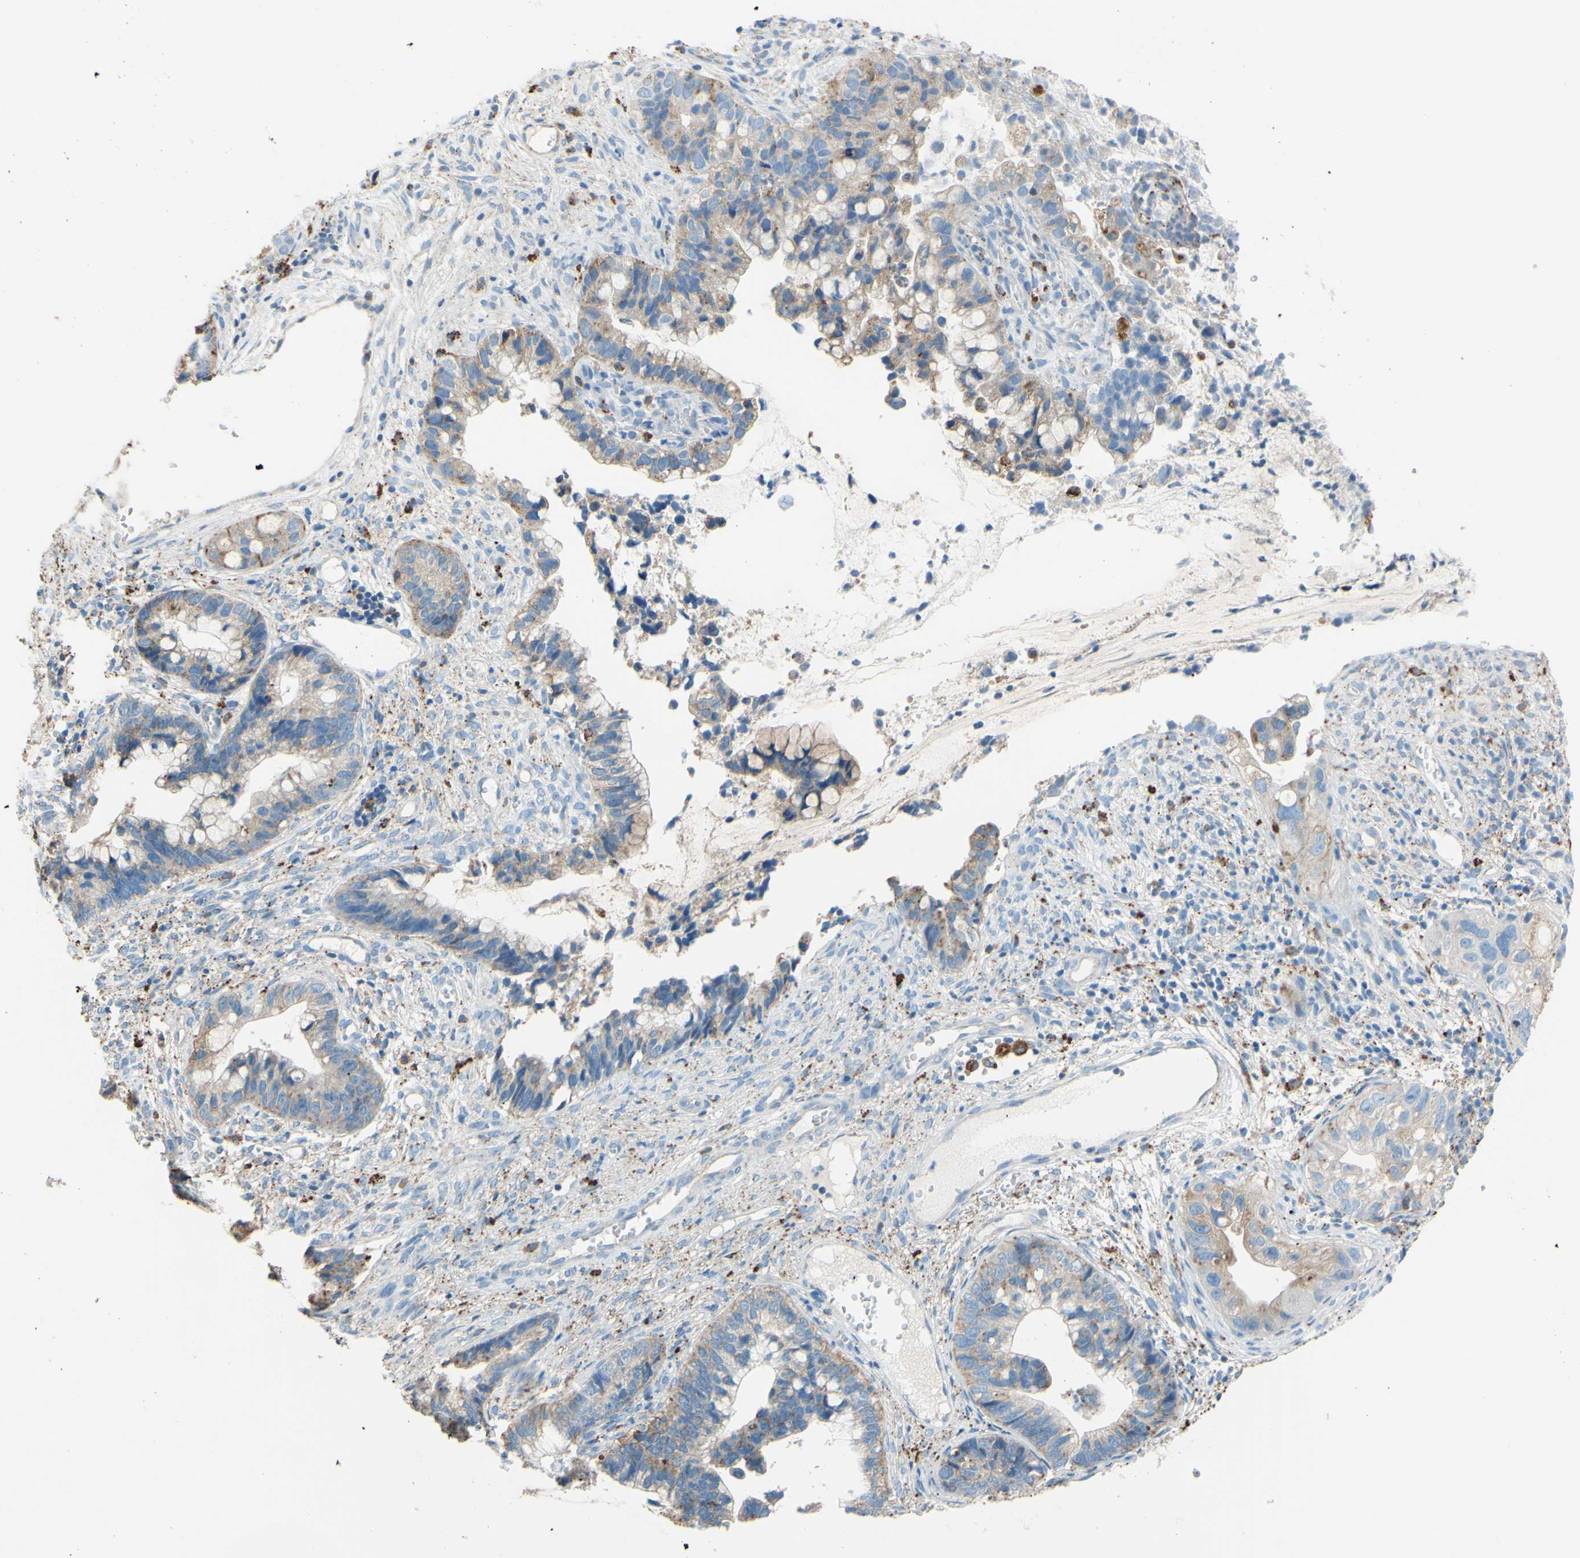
{"staining": {"intensity": "weak", "quantity": ">75%", "location": "cytoplasmic/membranous"}, "tissue": "cervical cancer", "cell_type": "Tumor cells", "image_type": "cancer", "snomed": [{"axis": "morphology", "description": "Adenocarcinoma, NOS"}, {"axis": "topography", "description": "Cervix"}], "caption": "A brown stain shows weak cytoplasmic/membranous positivity of a protein in human cervical cancer (adenocarcinoma) tumor cells.", "gene": "CTSD", "patient": {"sex": "female", "age": 44}}